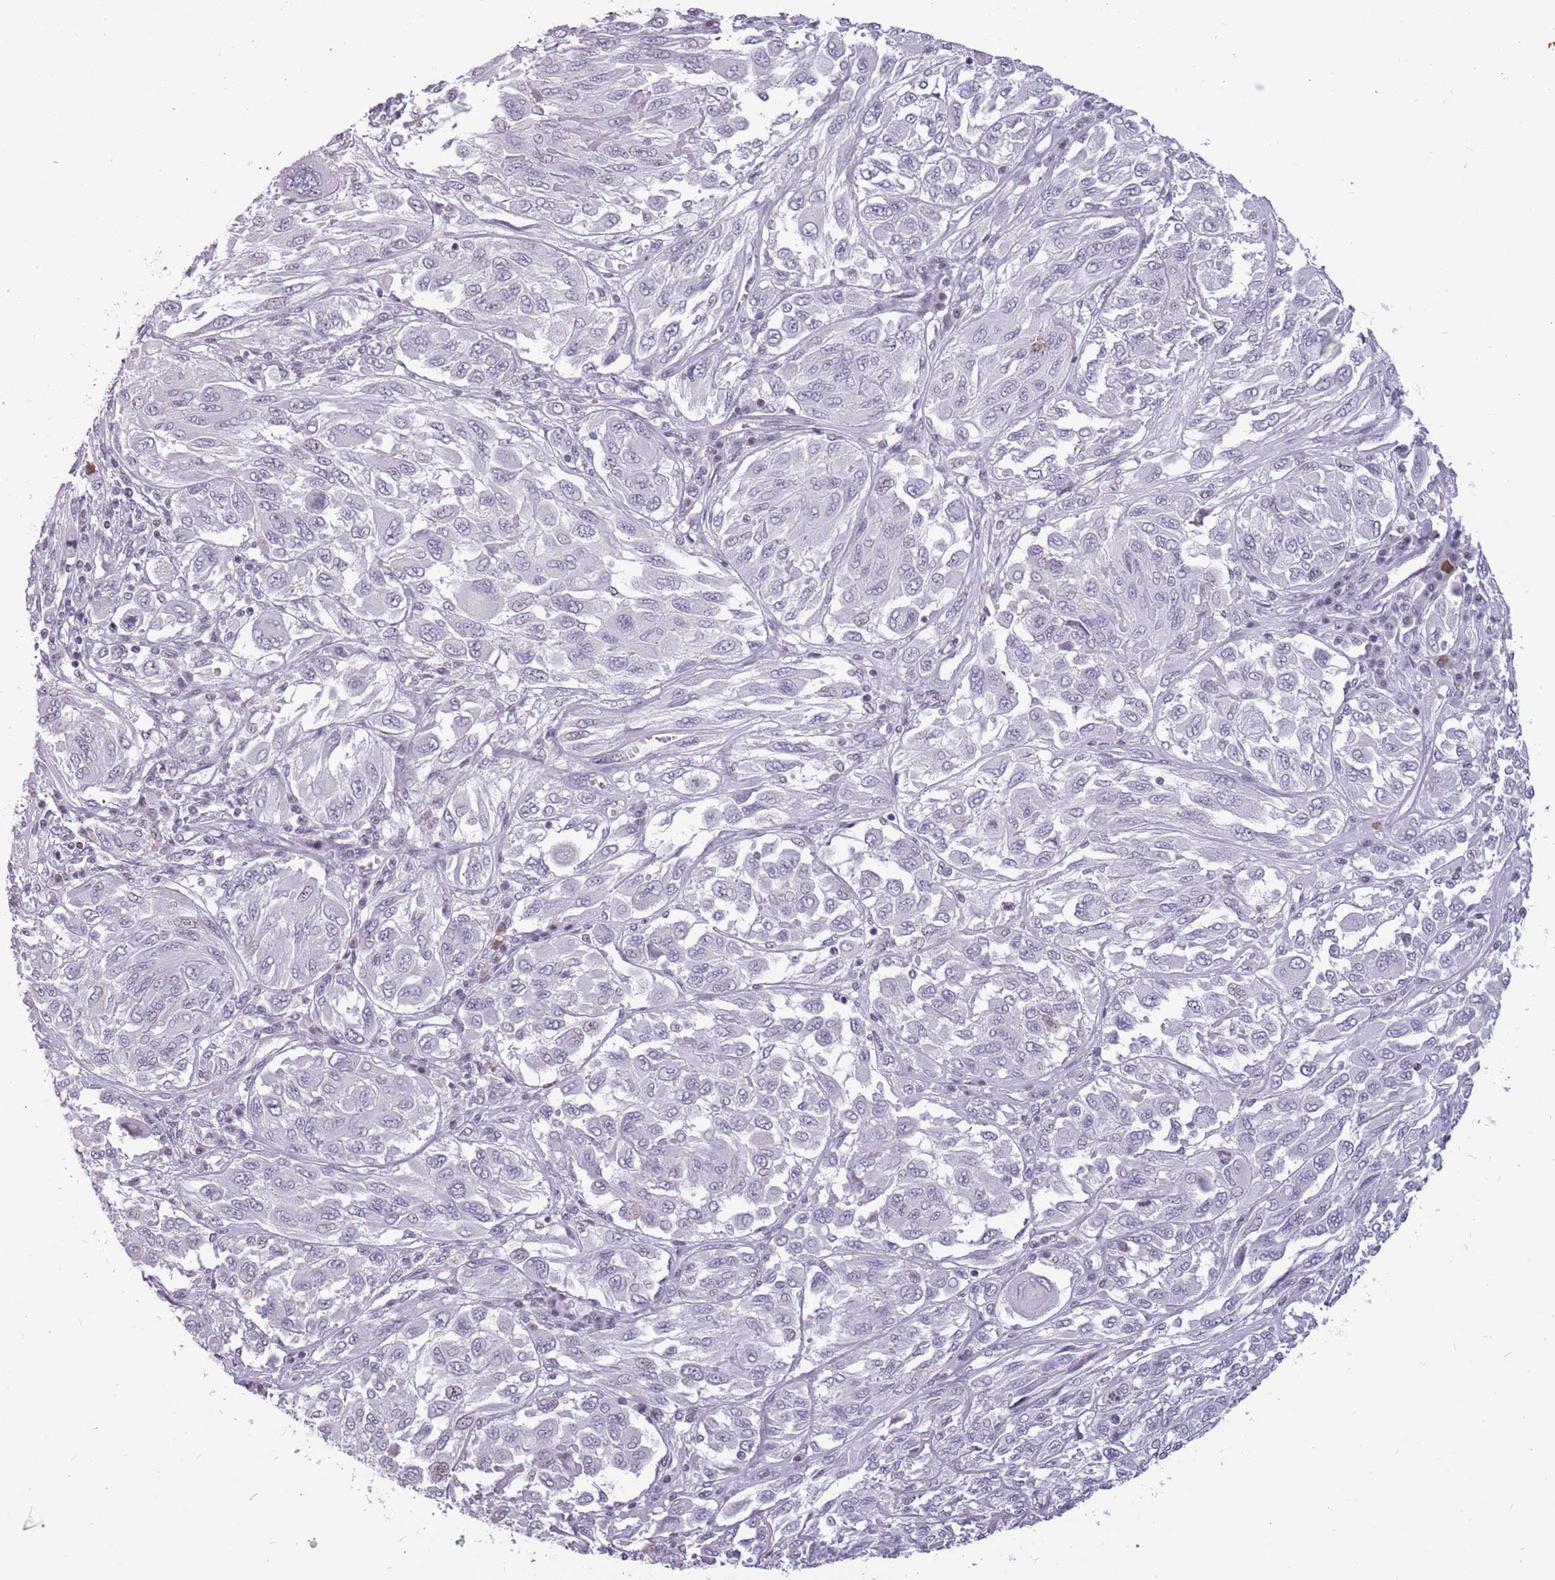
{"staining": {"intensity": "negative", "quantity": "none", "location": "none"}, "tissue": "melanoma", "cell_type": "Tumor cells", "image_type": "cancer", "snomed": [{"axis": "morphology", "description": "Malignant melanoma, NOS"}, {"axis": "topography", "description": "Skin"}], "caption": "High magnification brightfield microscopy of melanoma stained with DAB (brown) and counterstained with hematoxylin (blue): tumor cells show no significant positivity.", "gene": "NEK6", "patient": {"sex": "female", "age": 91}}